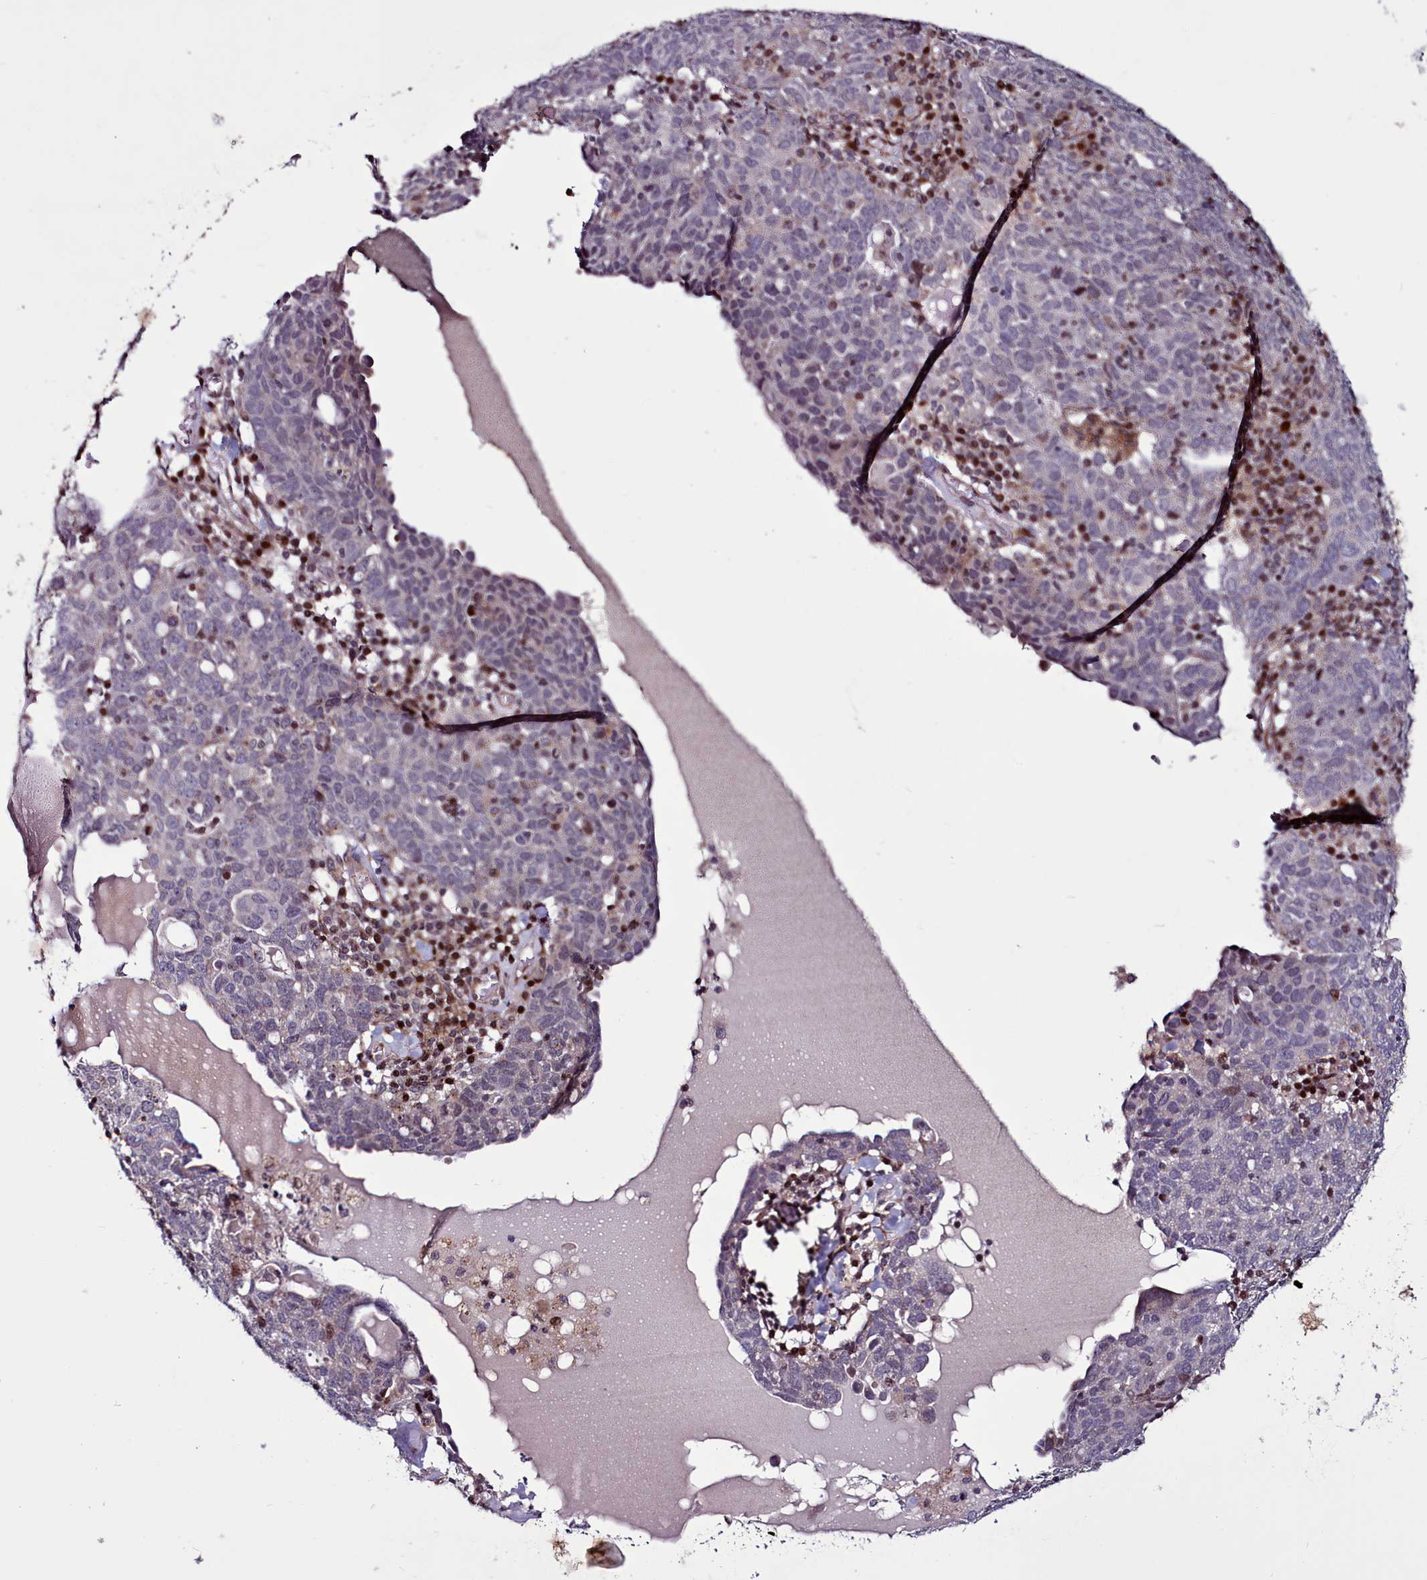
{"staining": {"intensity": "negative", "quantity": "none", "location": "none"}, "tissue": "ovarian cancer", "cell_type": "Tumor cells", "image_type": "cancer", "snomed": [{"axis": "morphology", "description": "Carcinoma, endometroid"}, {"axis": "topography", "description": "Ovary"}], "caption": "Endometroid carcinoma (ovarian) stained for a protein using immunohistochemistry (IHC) exhibits no staining tumor cells.", "gene": "WBP11", "patient": {"sex": "female", "age": 62}}